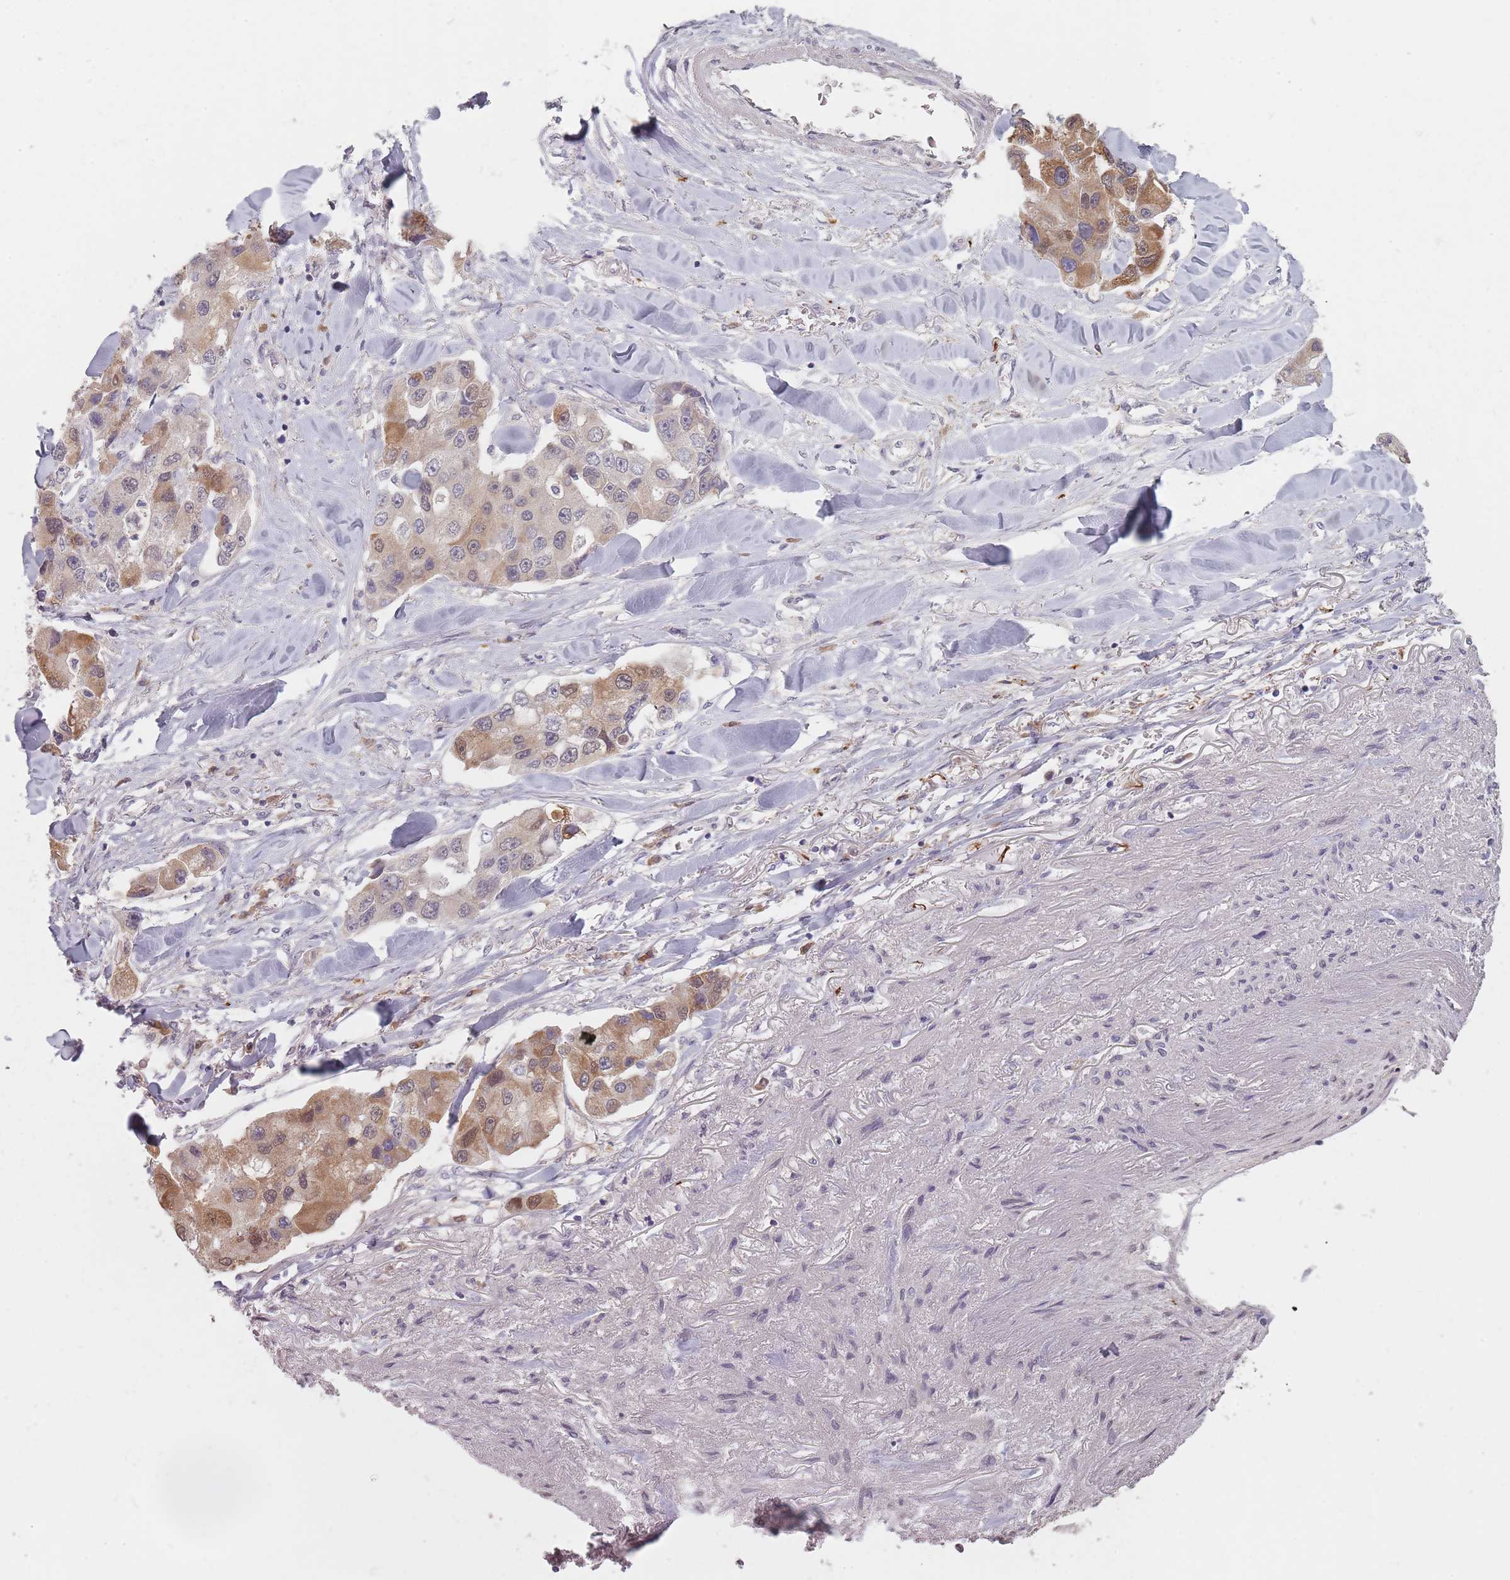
{"staining": {"intensity": "moderate", "quantity": "25%-75%", "location": "cytoplasmic/membranous,nuclear"}, "tissue": "lung cancer", "cell_type": "Tumor cells", "image_type": "cancer", "snomed": [{"axis": "morphology", "description": "Adenocarcinoma, NOS"}, {"axis": "topography", "description": "Lung"}], "caption": "A photomicrograph of human lung adenocarcinoma stained for a protein shows moderate cytoplasmic/membranous and nuclear brown staining in tumor cells.", "gene": "NAXE", "patient": {"sex": "female", "age": 54}}